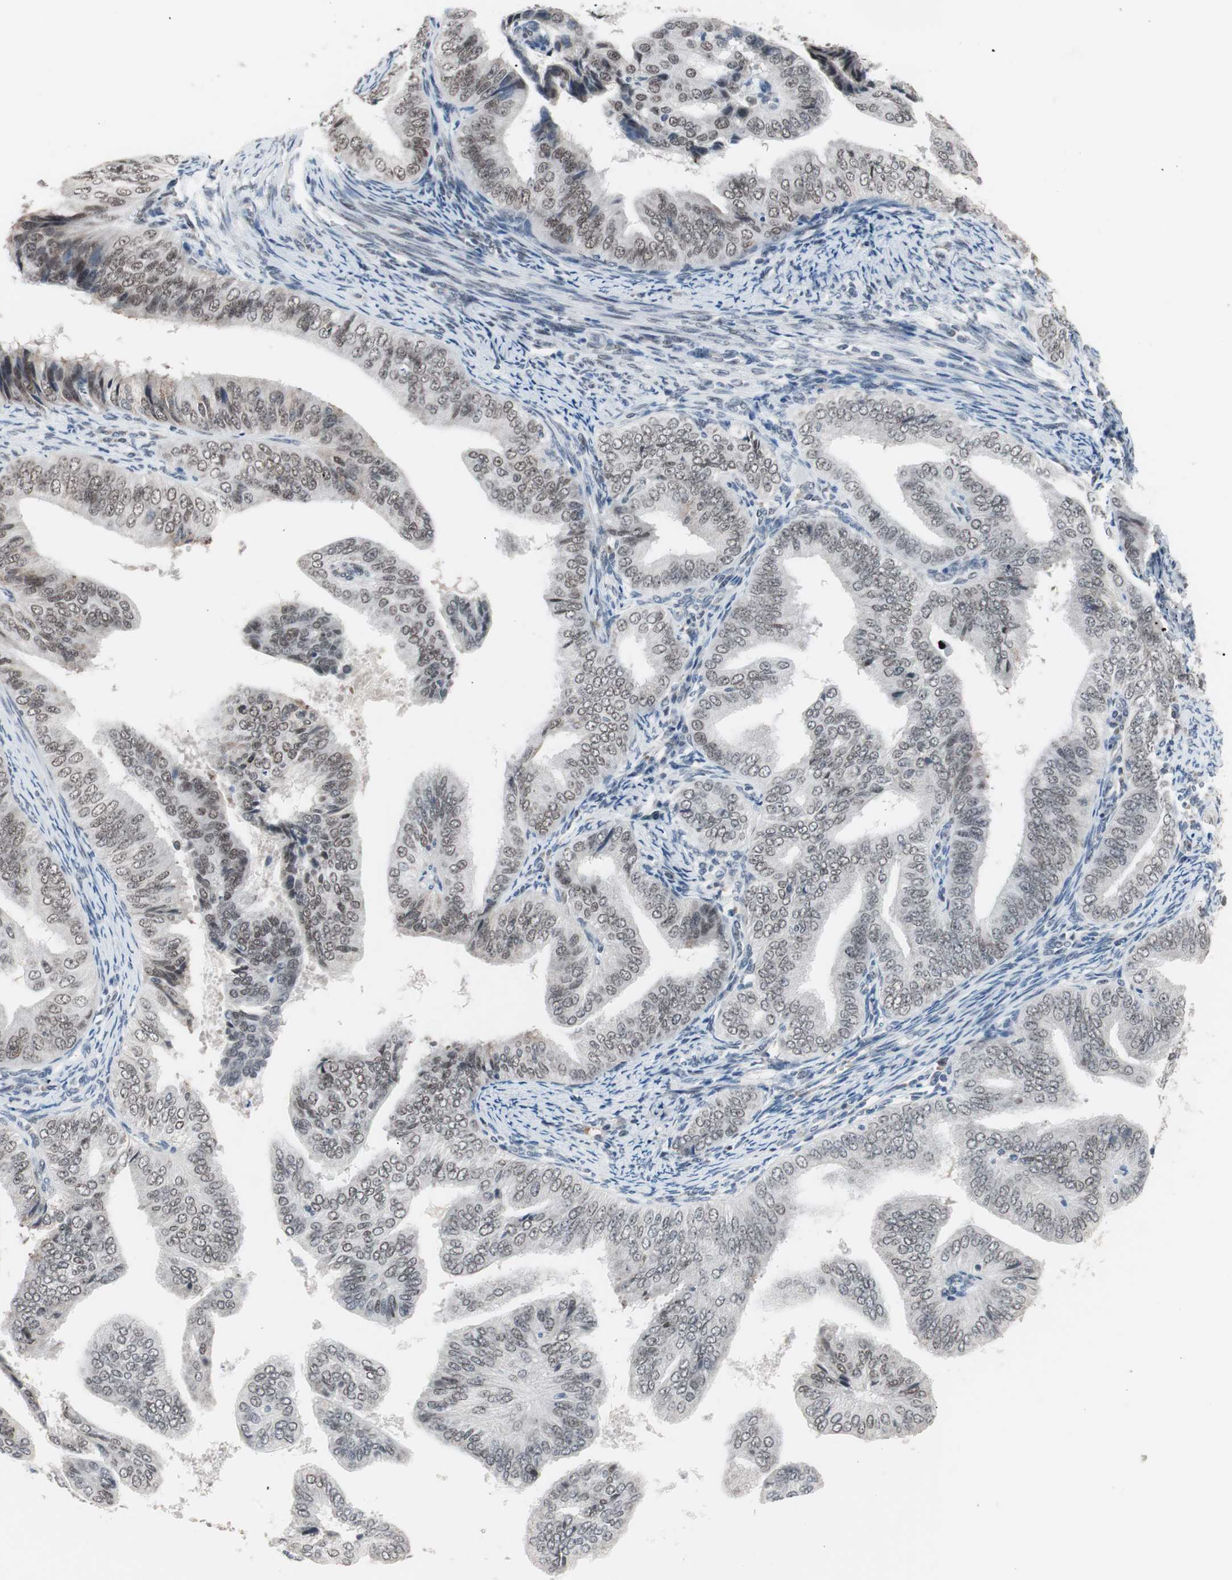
{"staining": {"intensity": "moderate", "quantity": ">75%", "location": "nuclear"}, "tissue": "endometrial cancer", "cell_type": "Tumor cells", "image_type": "cancer", "snomed": [{"axis": "morphology", "description": "Adenocarcinoma, NOS"}, {"axis": "topography", "description": "Endometrium"}], "caption": "DAB immunohistochemical staining of human endometrial cancer displays moderate nuclear protein positivity in about >75% of tumor cells.", "gene": "LIG3", "patient": {"sex": "female", "age": 58}}